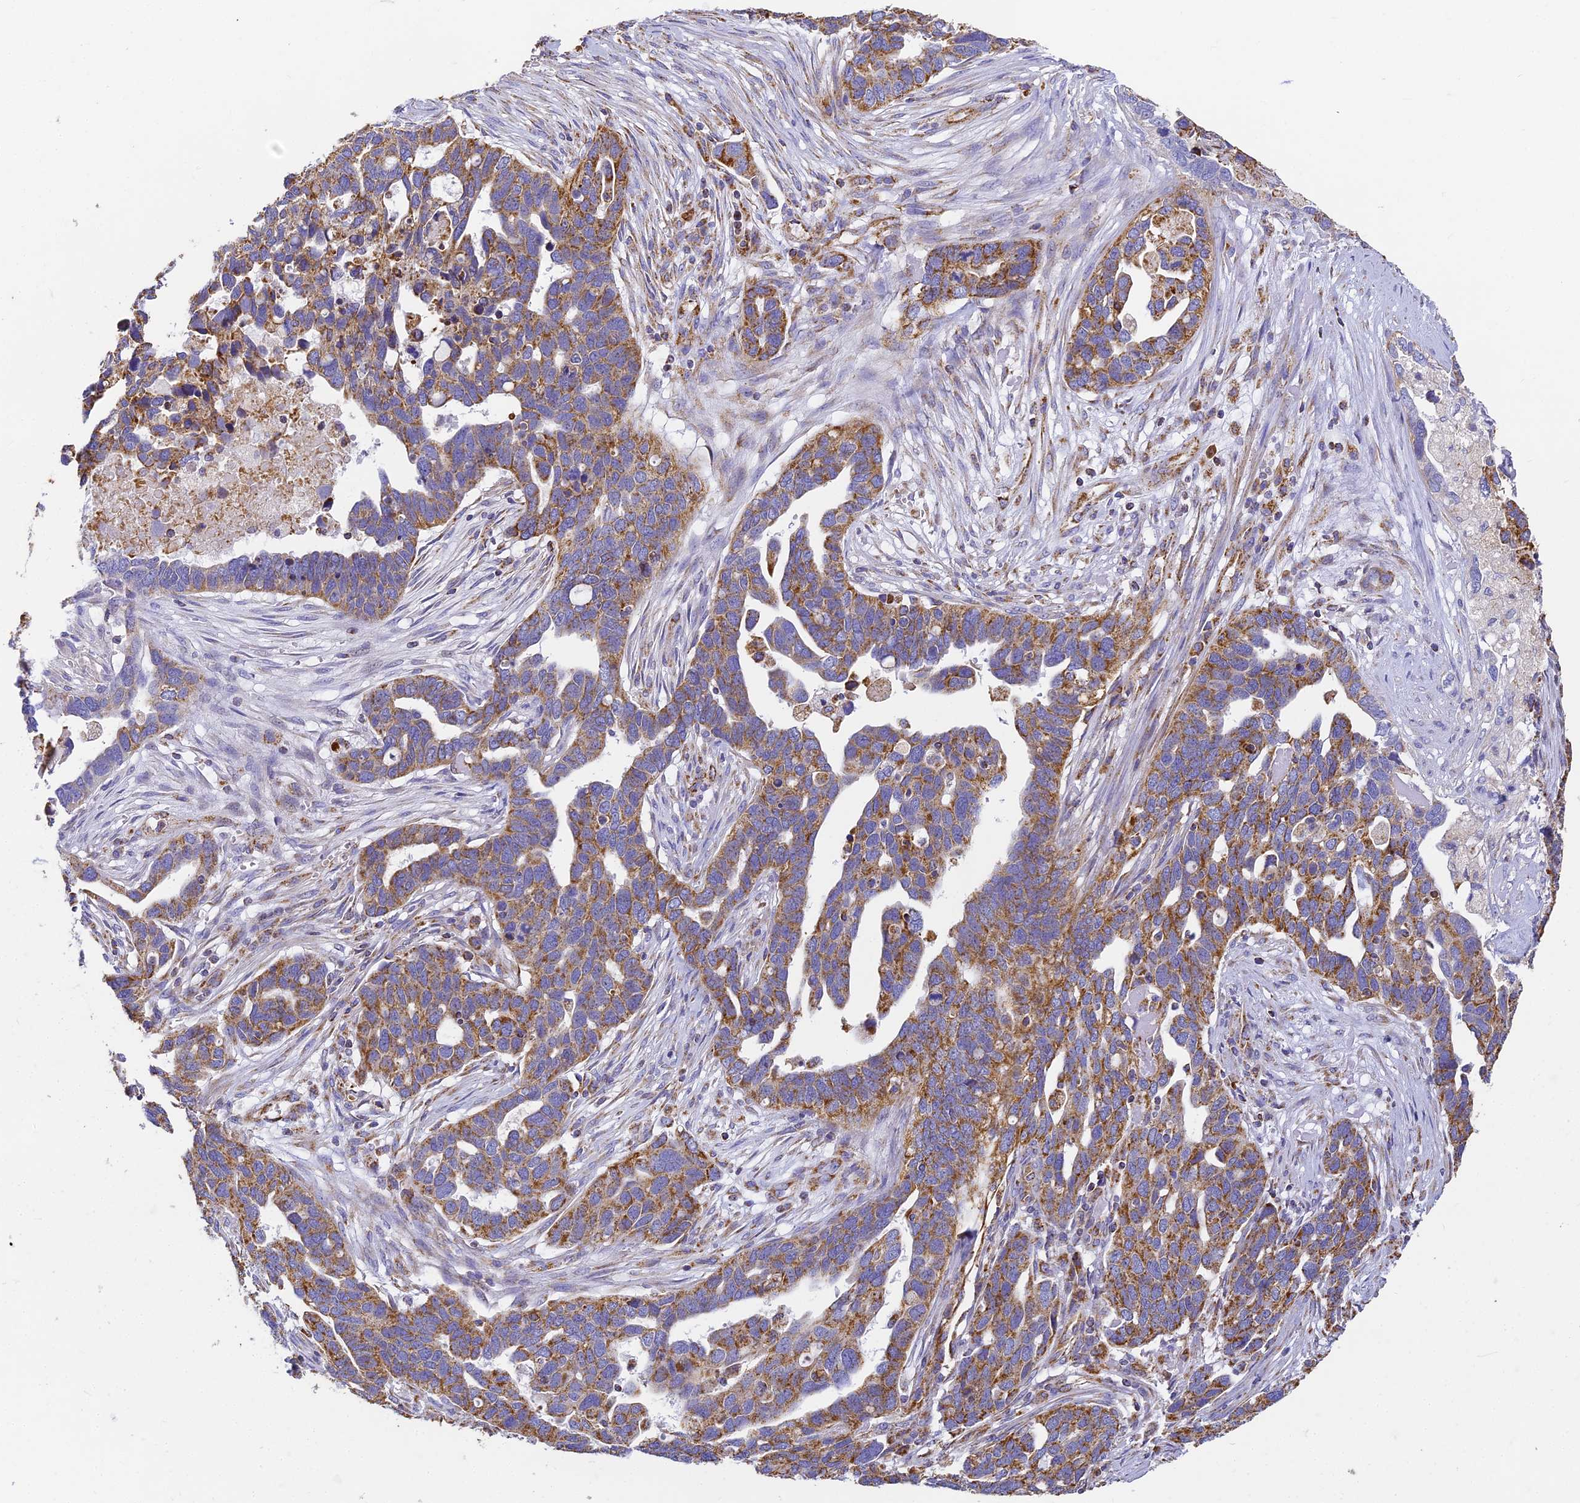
{"staining": {"intensity": "moderate", "quantity": ">75%", "location": "cytoplasmic/membranous"}, "tissue": "ovarian cancer", "cell_type": "Tumor cells", "image_type": "cancer", "snomed": [{"axis": "morphology", "description": "Cystadenocarcinoma, serous, NOS"}, {"axis": "topography", "description": "Ovary"}], "caption": "Moderate cytoplasmic/membranous protein staining is seen in about >75% of tumor cells in serous cystadenocarcinoma (ovarian). Immunohistochemistry stains the protein of interest in brown and the nuclei are stained blue.", "gene": "COX6C", "patient": {"sex": "female", "age": 54}}